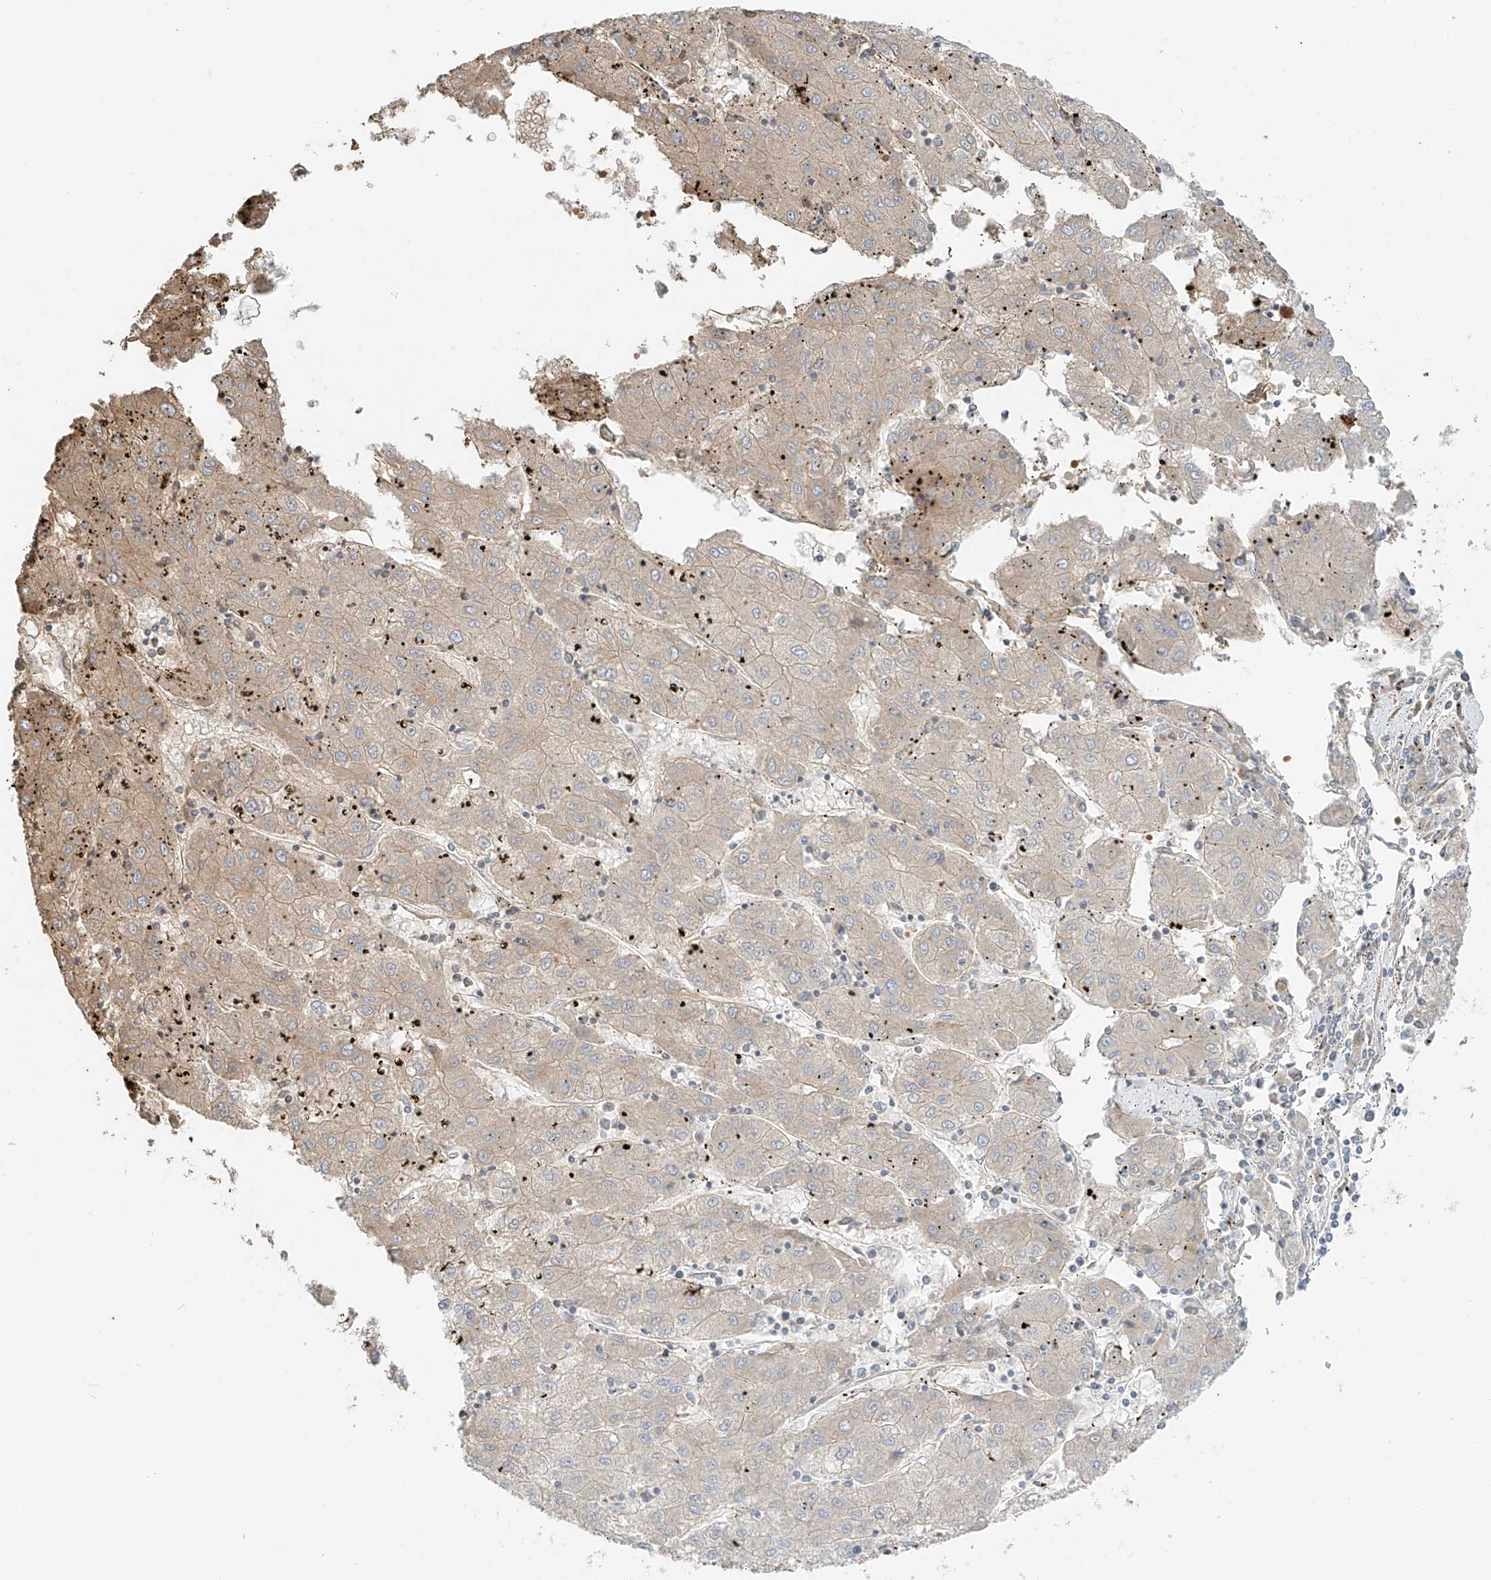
{"staining": {"intensity": "moderate", "quantity": "25%-75%", "location": "cytoplasmic/membranous"}, "tissue": "liver cancer", "cell_type": "Tumor cells", "image_type": "cancer", "snomed": [{"axis": "morphology", "description": "Carcinoma, Hepatocellular, NOS"}, {"axis": "topography", "description": "Liver"}], "caption": "Human liver cancer stained with a brown dye reveals moderate cytoplasmic/membranous positive staining in about 25%-75% of tumor cells.", "gene": "EIPR1", "patient": {"sex": "male", "age": 72}}